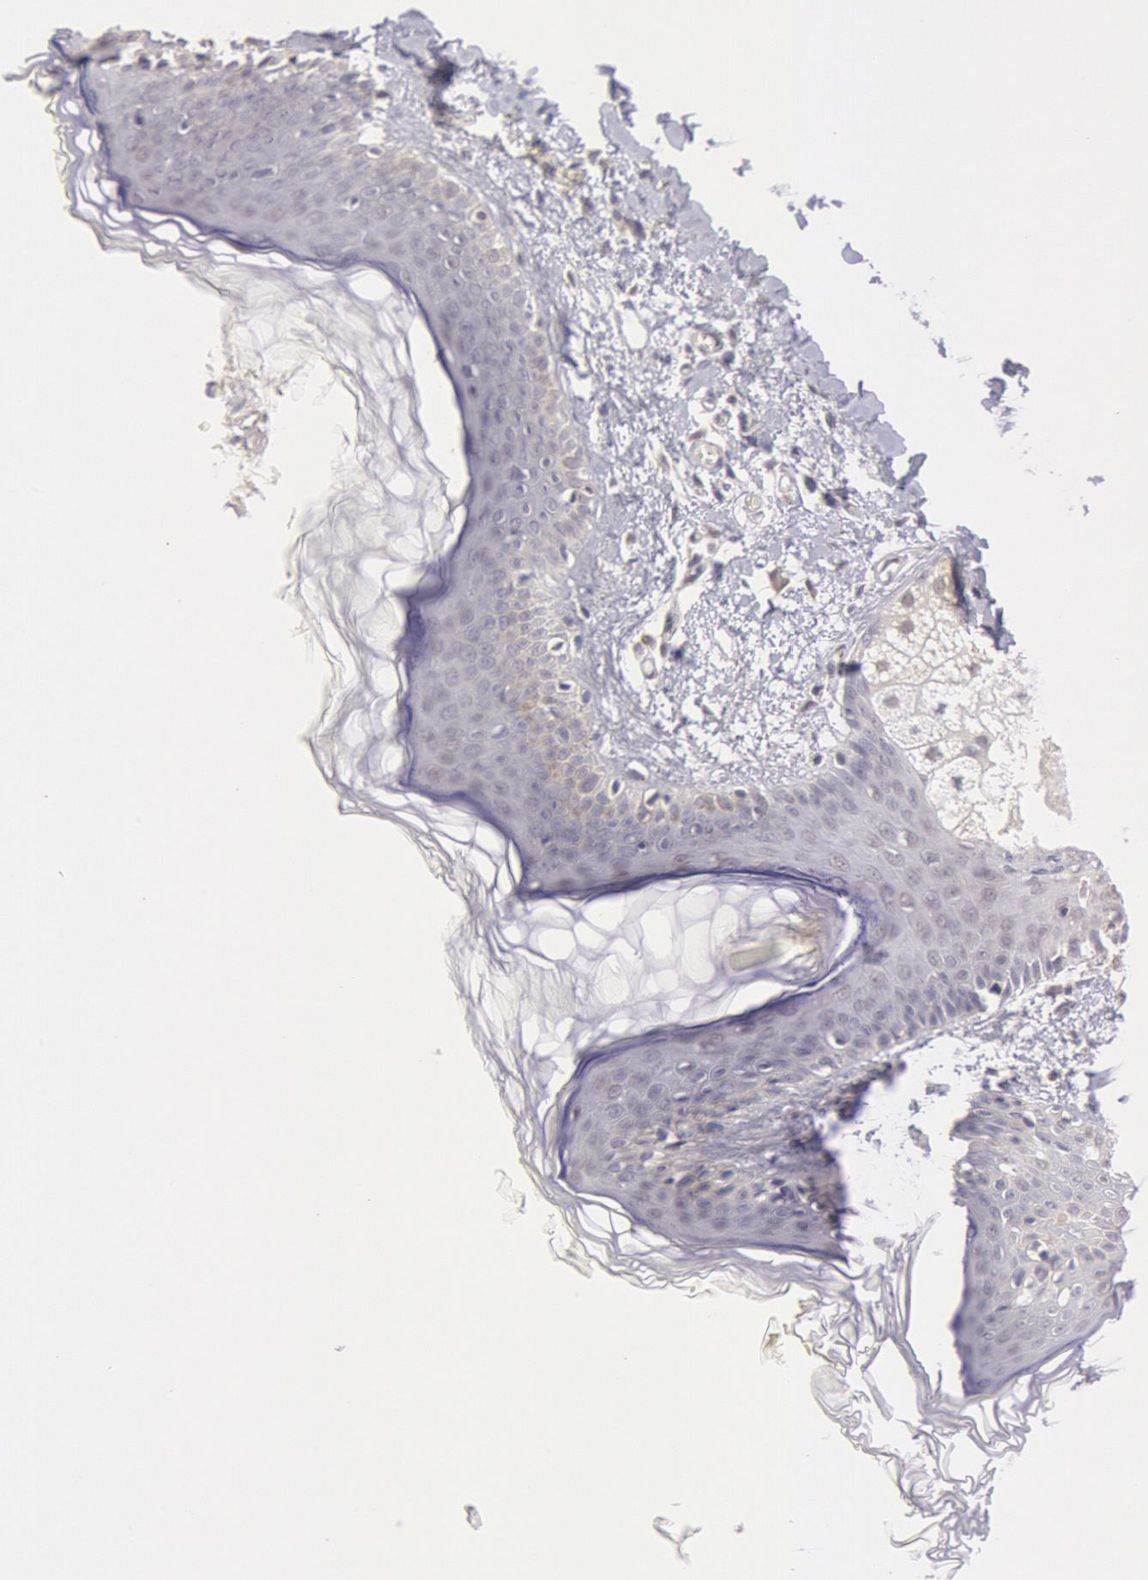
{"staining": {"intensity": "weak", "quantity": ">75%", "location": "cytoplasmic/membranous"}, "tissue": "skin", "cell_type": "Fibroblasts", "image_type": "normal", "snomed": [{"axis": "morphology", "description": "Normal tissue, NOS"}, {"axis": "morphology", "description": "Sarcoma, NOS"}, {"axis": "topography", "description": "Skin"}, {"axis": "topography", "description": "Soft tissue"}], "caption": "Benign skin reveals weak cytoplasmic/membranous staining in about >75% of fibroblasts, visualized by immunohistochemistry. The protein of interest is shown in brown color, while the nuclei are stained blue.", "gene": "FRMD6", "patient": {"sex": "female", "age": 51}}